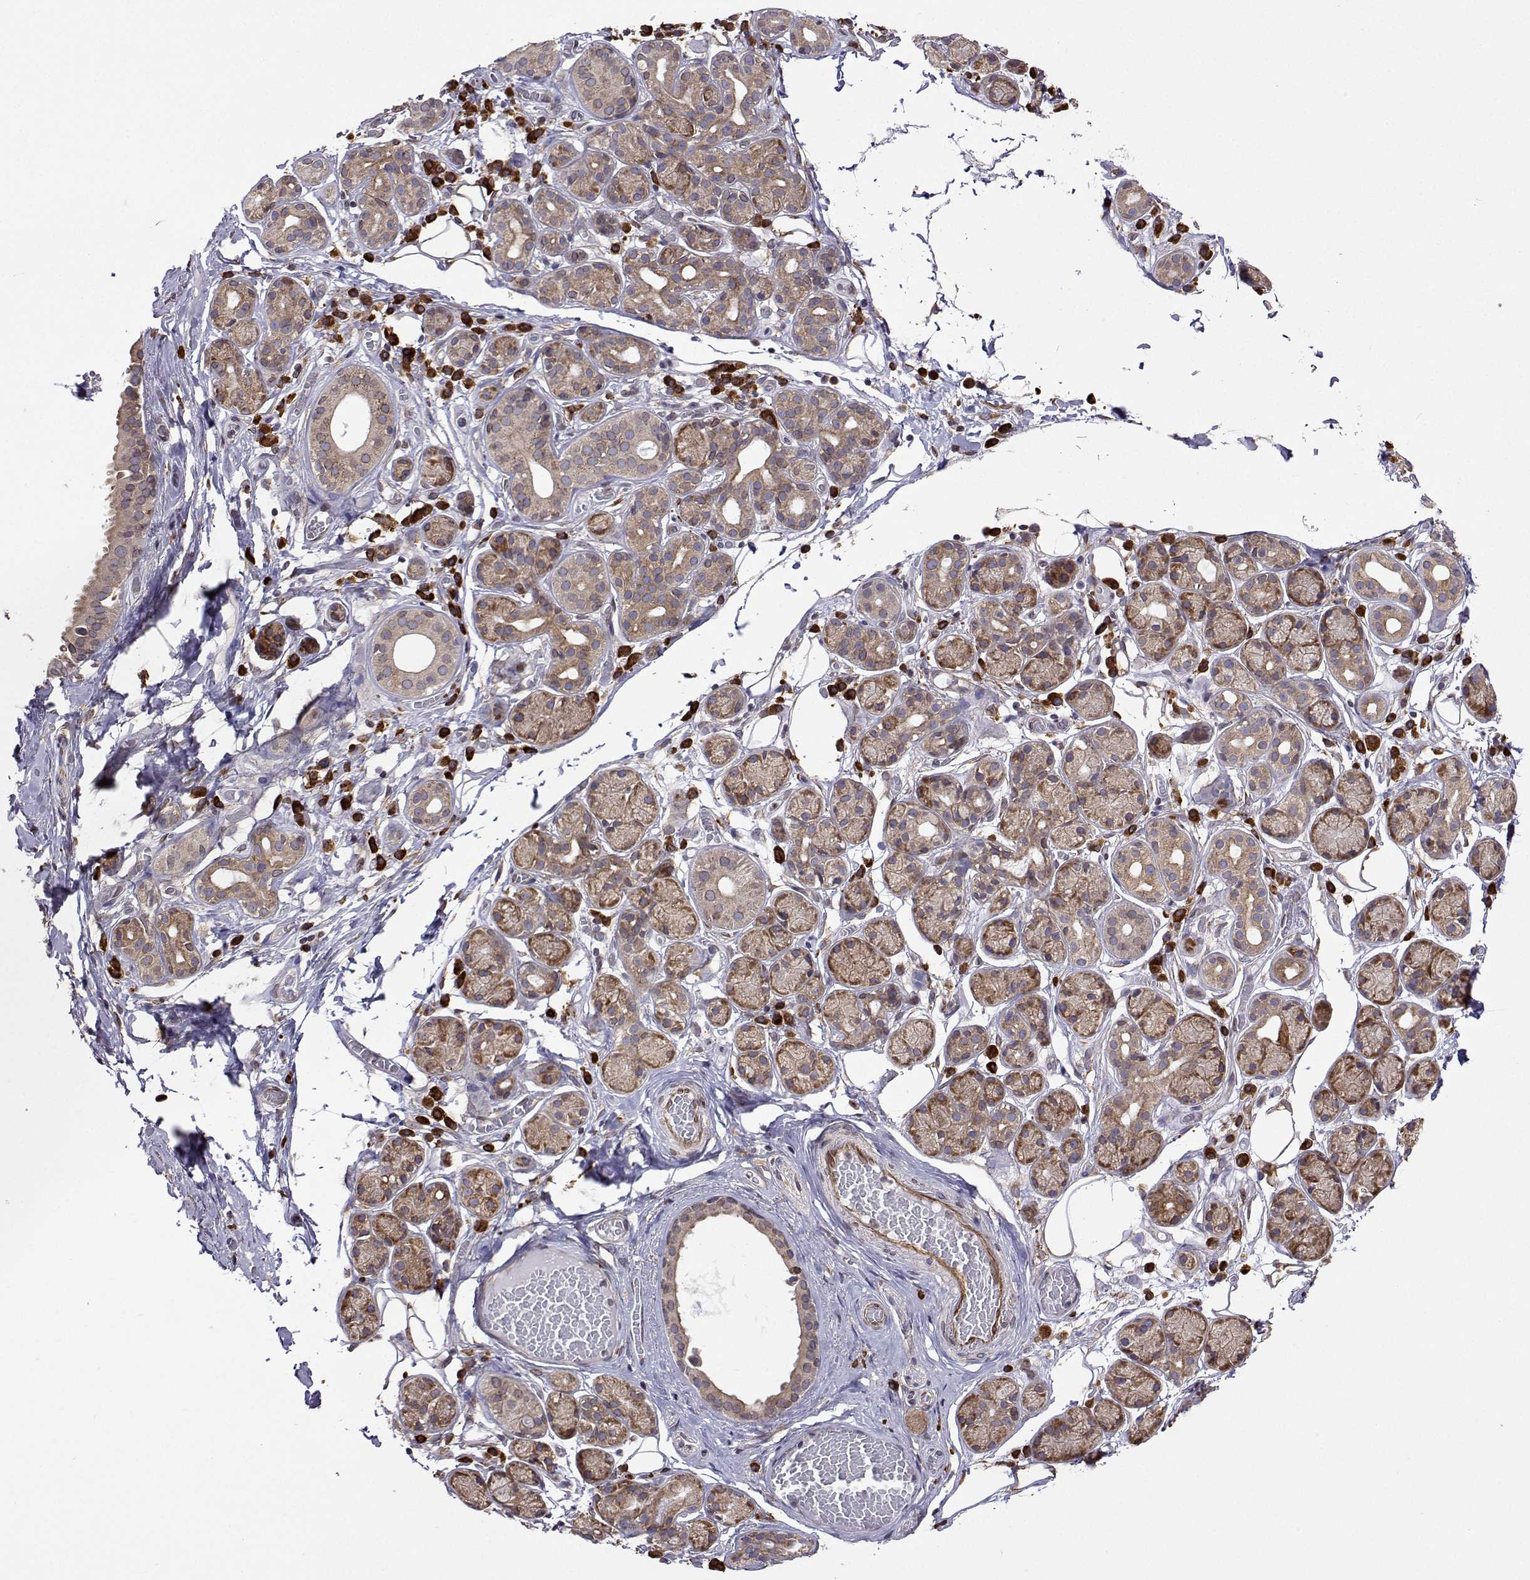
{"staining": {"intensity": "weak", "quantity": ">75%", "location": "cytoplasmic/membranous"}, "tissue": "salivary gland", "cell_type": "Glandular cells", "image_type": "normal", "snomed": [{"axis": "morphology", "description": "Normal tissue, NOS"}, {"axis": "topography", "description": "Salivary gland"}, {"axis": "topography", "description": "Peripheral nerve tissue"}], "caption": "An immunohistochemistry (IHC) micrograph of normal tissue is shown. Protein staining in brown highlights weak cytoplasmic/membranous positivity in salivary gland within glandular cells. Using DAB (brown) and hematoxylin (blue) stains, captured at high magnification using brightfield microscopy.", "gene": "PGRMC2", "patient": {"sex": "male", "age": 71}}